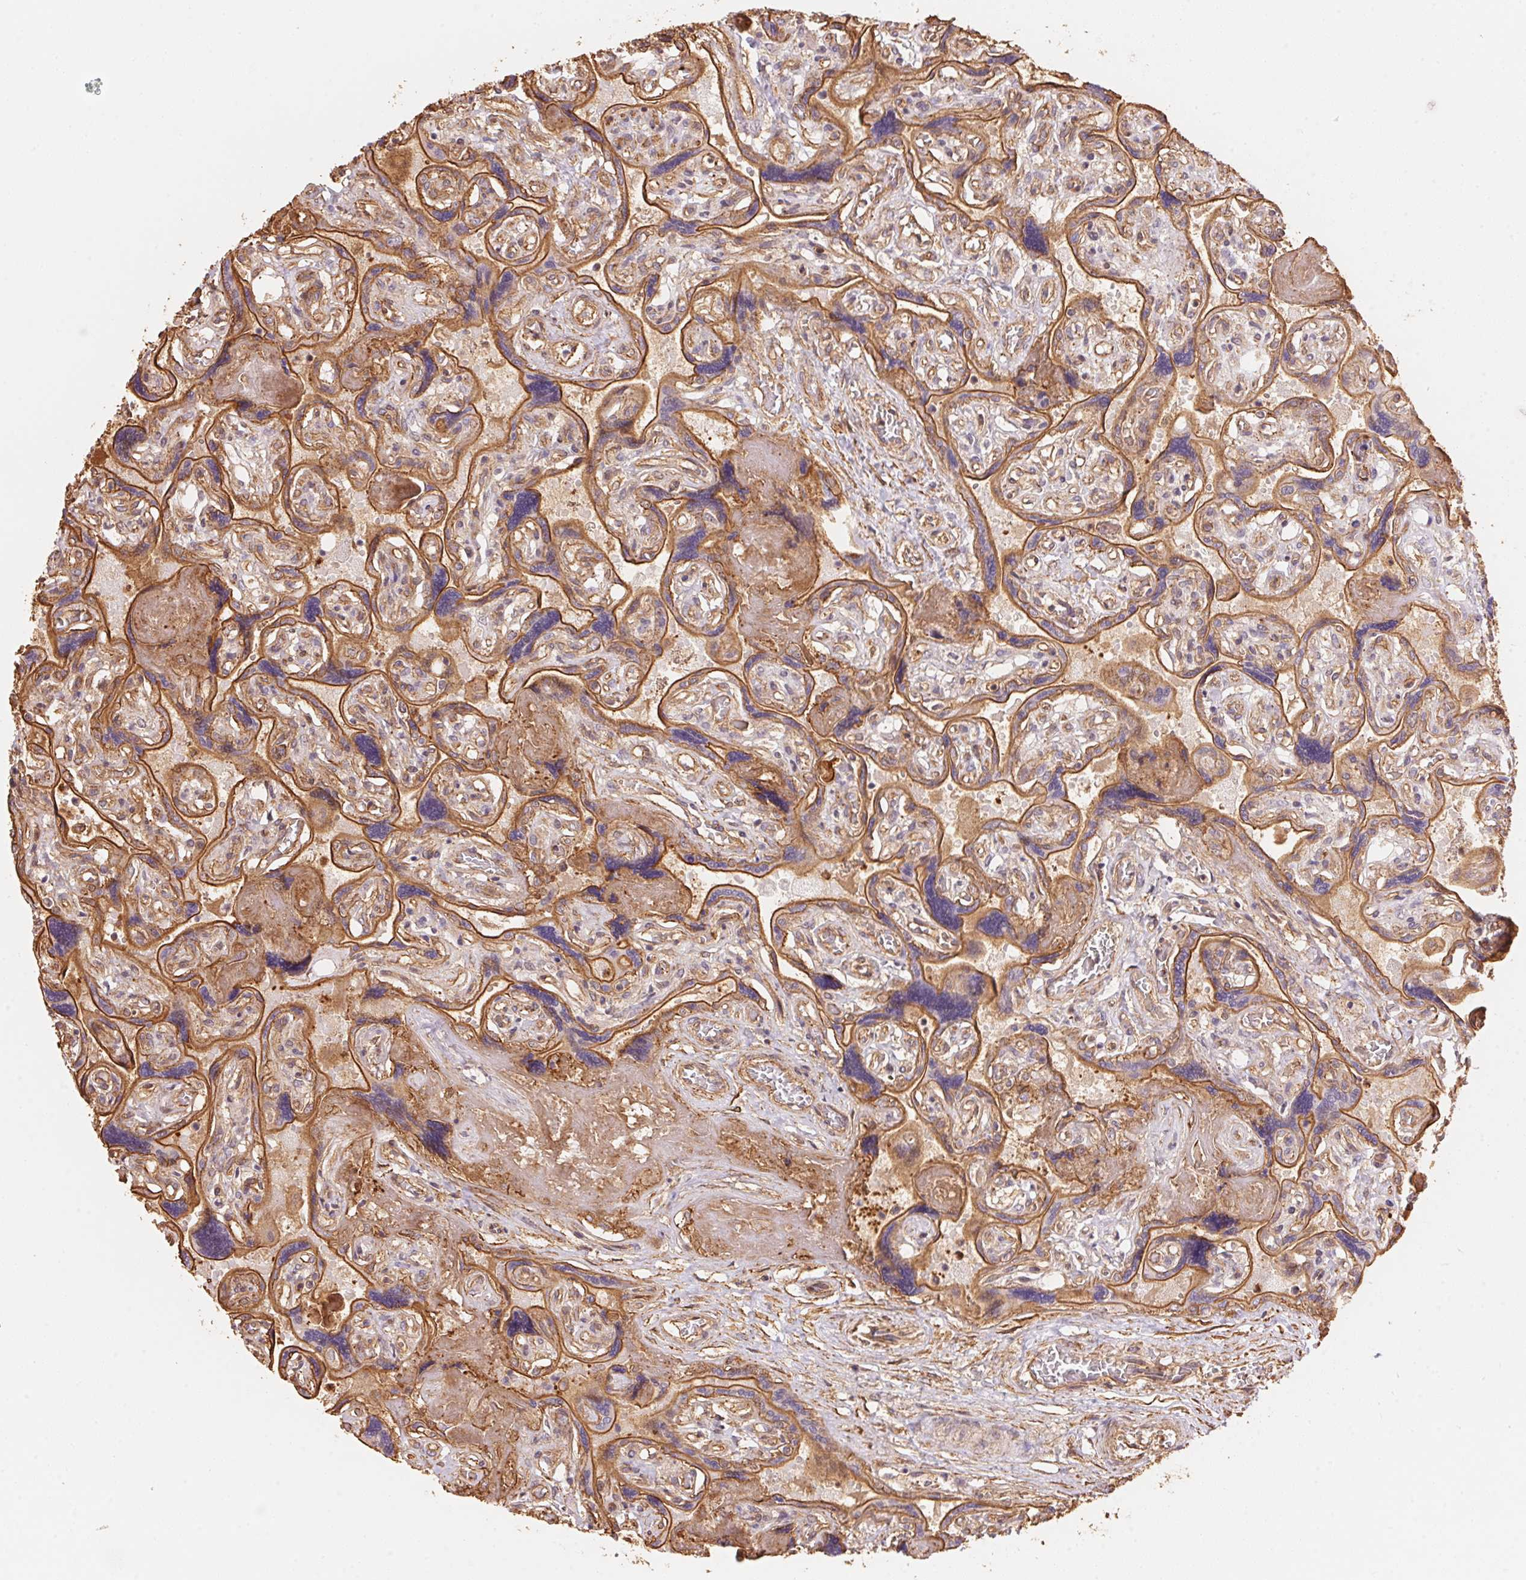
{"staining": {"intensity": "weak", "quantity": ">75%", "location": "cytoplasmic/membranous"}, "tissue": "placenta", "cell_type": "Decidual cells", "image_type": "normal", "snomed": [{"axis": "morphology", "description": "Normal tissue, NOS"}, {"axis": "topography", "description": "Placenta"}], "caption": "A high-resolution histopathology image shows immunohistochemistry (IHC) staining of unremarkable placenta, which reveals weak cytoplasmic/membranous staining in about >75% of decidual cells. (Brightfield microscopy of DAB IHC at high magnification).", "gene": "FRAS1", "patient": {"sex": "female", "age": 32}}